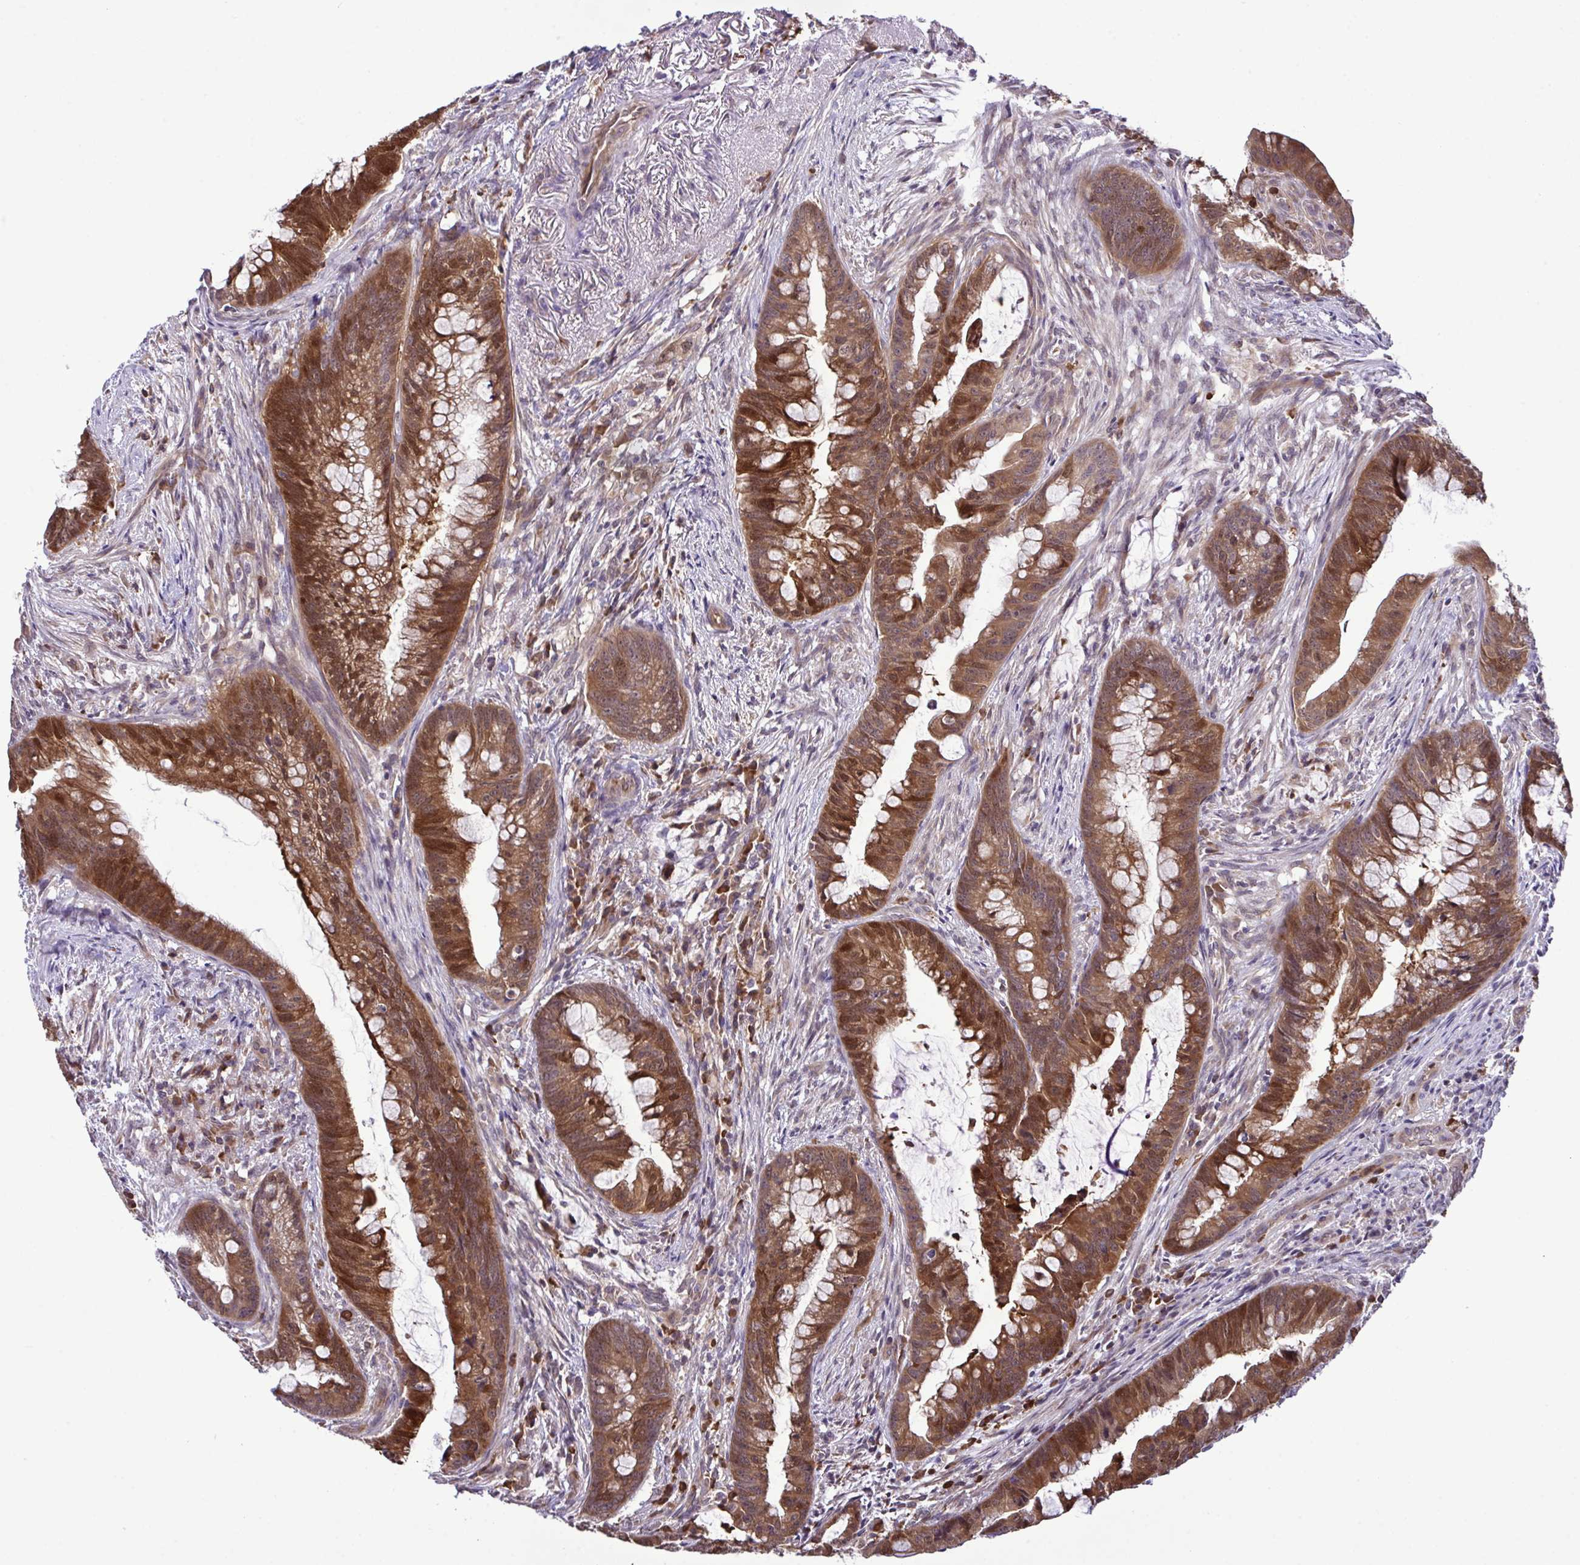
{"staining": {"intensity": "strong", "quantity": ">75%", "location": "cytoplasmic/membranous,nuclear"}, "tissue": "colorectal cancer", "cell_type": "Tumor cells", "image_type": "cancer", "snomed": [{"axis": "morphology", "description": "Adenocarcinoma, NOS"}, {"axis": "topography", "description": "Colon"}], "caption": "Immunohistochemistry (IHC) staining of colorectal cancer, which demonstrates high levels of strong cytoplasmic/membranous and nuclear expression in about >75% of tumor cells indicating strong cytoplasmic/membranous and nuclear protein positivity. The staining was performed using DAB (brown) for protein detection and nuclei were counterstained in hematoxylin (blue).", "gene": "CMPK1", "patient": {"sex": "male", "age": 62}}